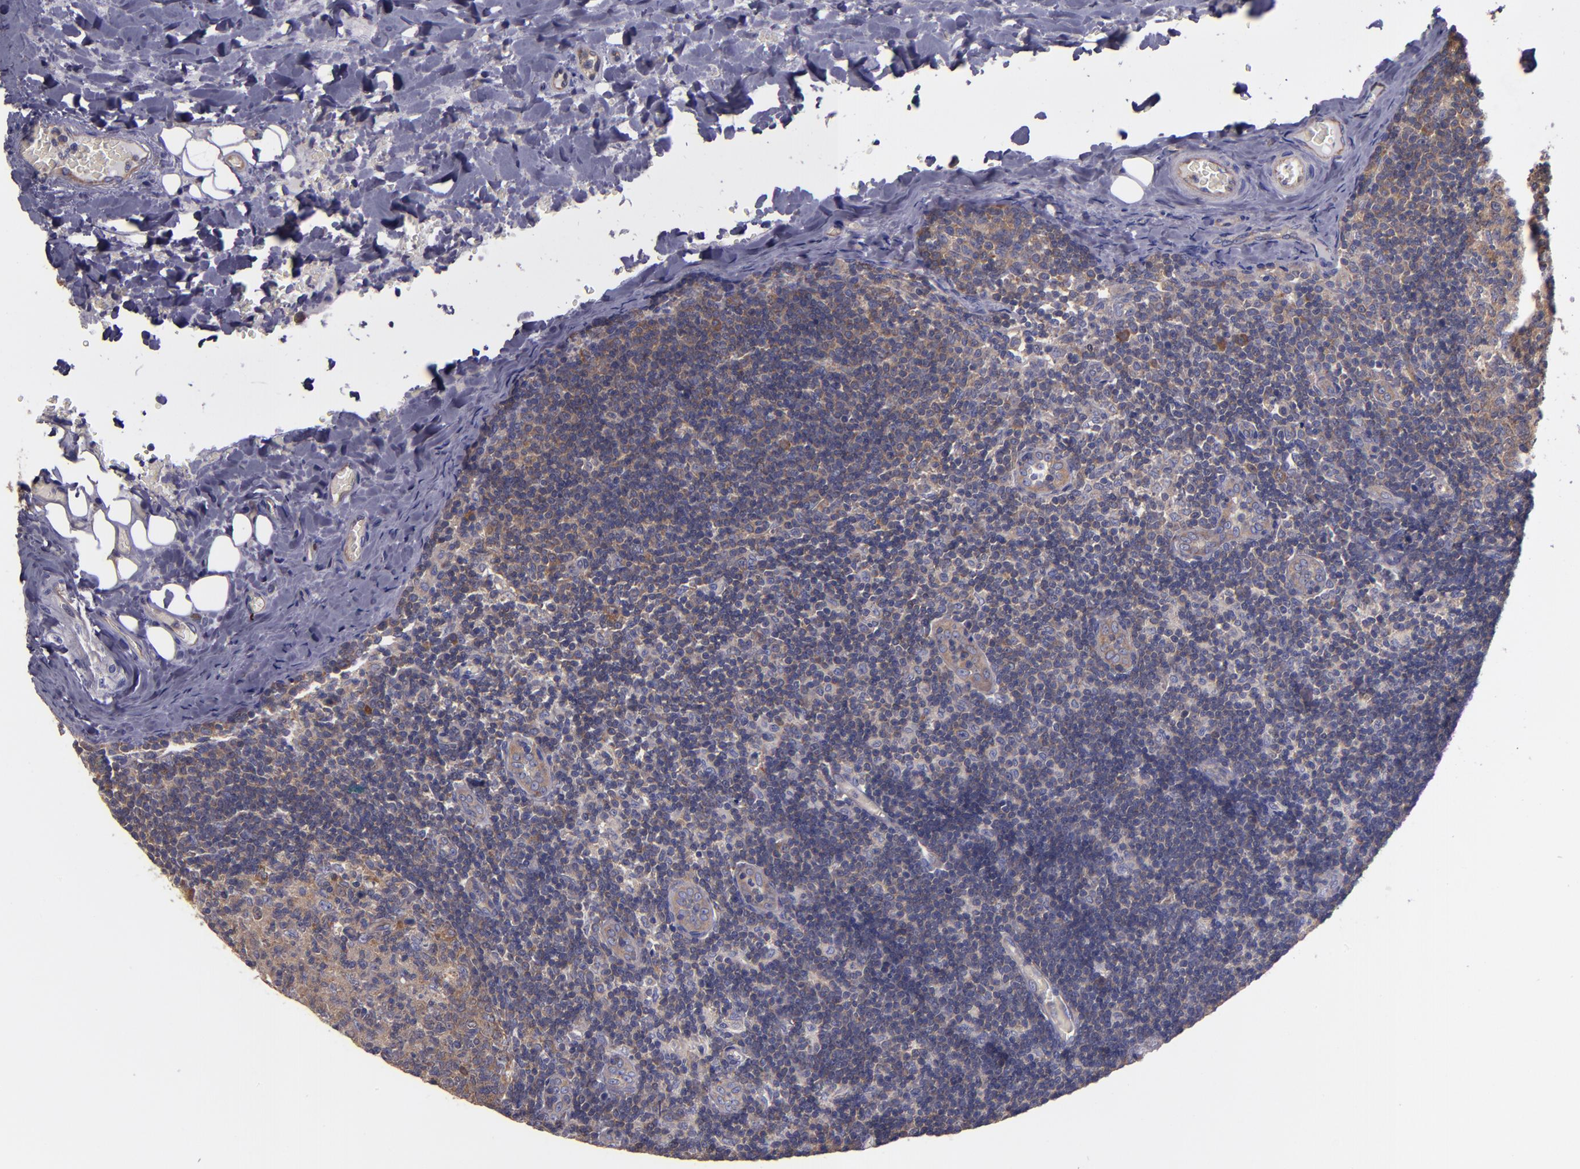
{"staining": {"intensity": "weak", "quantity": ">75%", "location": "cytoplasmic/membranous"}, "tissue": "lymph node", "cell_type": "Germinal center cells", "image_type": "normal", "snomed": [{"axis": "morphology", "description": "Normal tissue, NOS"}, {"axis": "topography", "description": "Lymph node"}, {"axis": "topography", "description": "Salivary gland"}], "caption": "Immunohistochemical staining of unremarkable lymph node displays low levels of weak cytoplasmic/membranous staining in approximately >75% of germinal center cells. (Stains: DAB in brown, nuclei in blue, Microscopy: brightfield microscopy at high magnification).", "gene": "CARS1", "patient": {"sex": "male", "age": 8}}